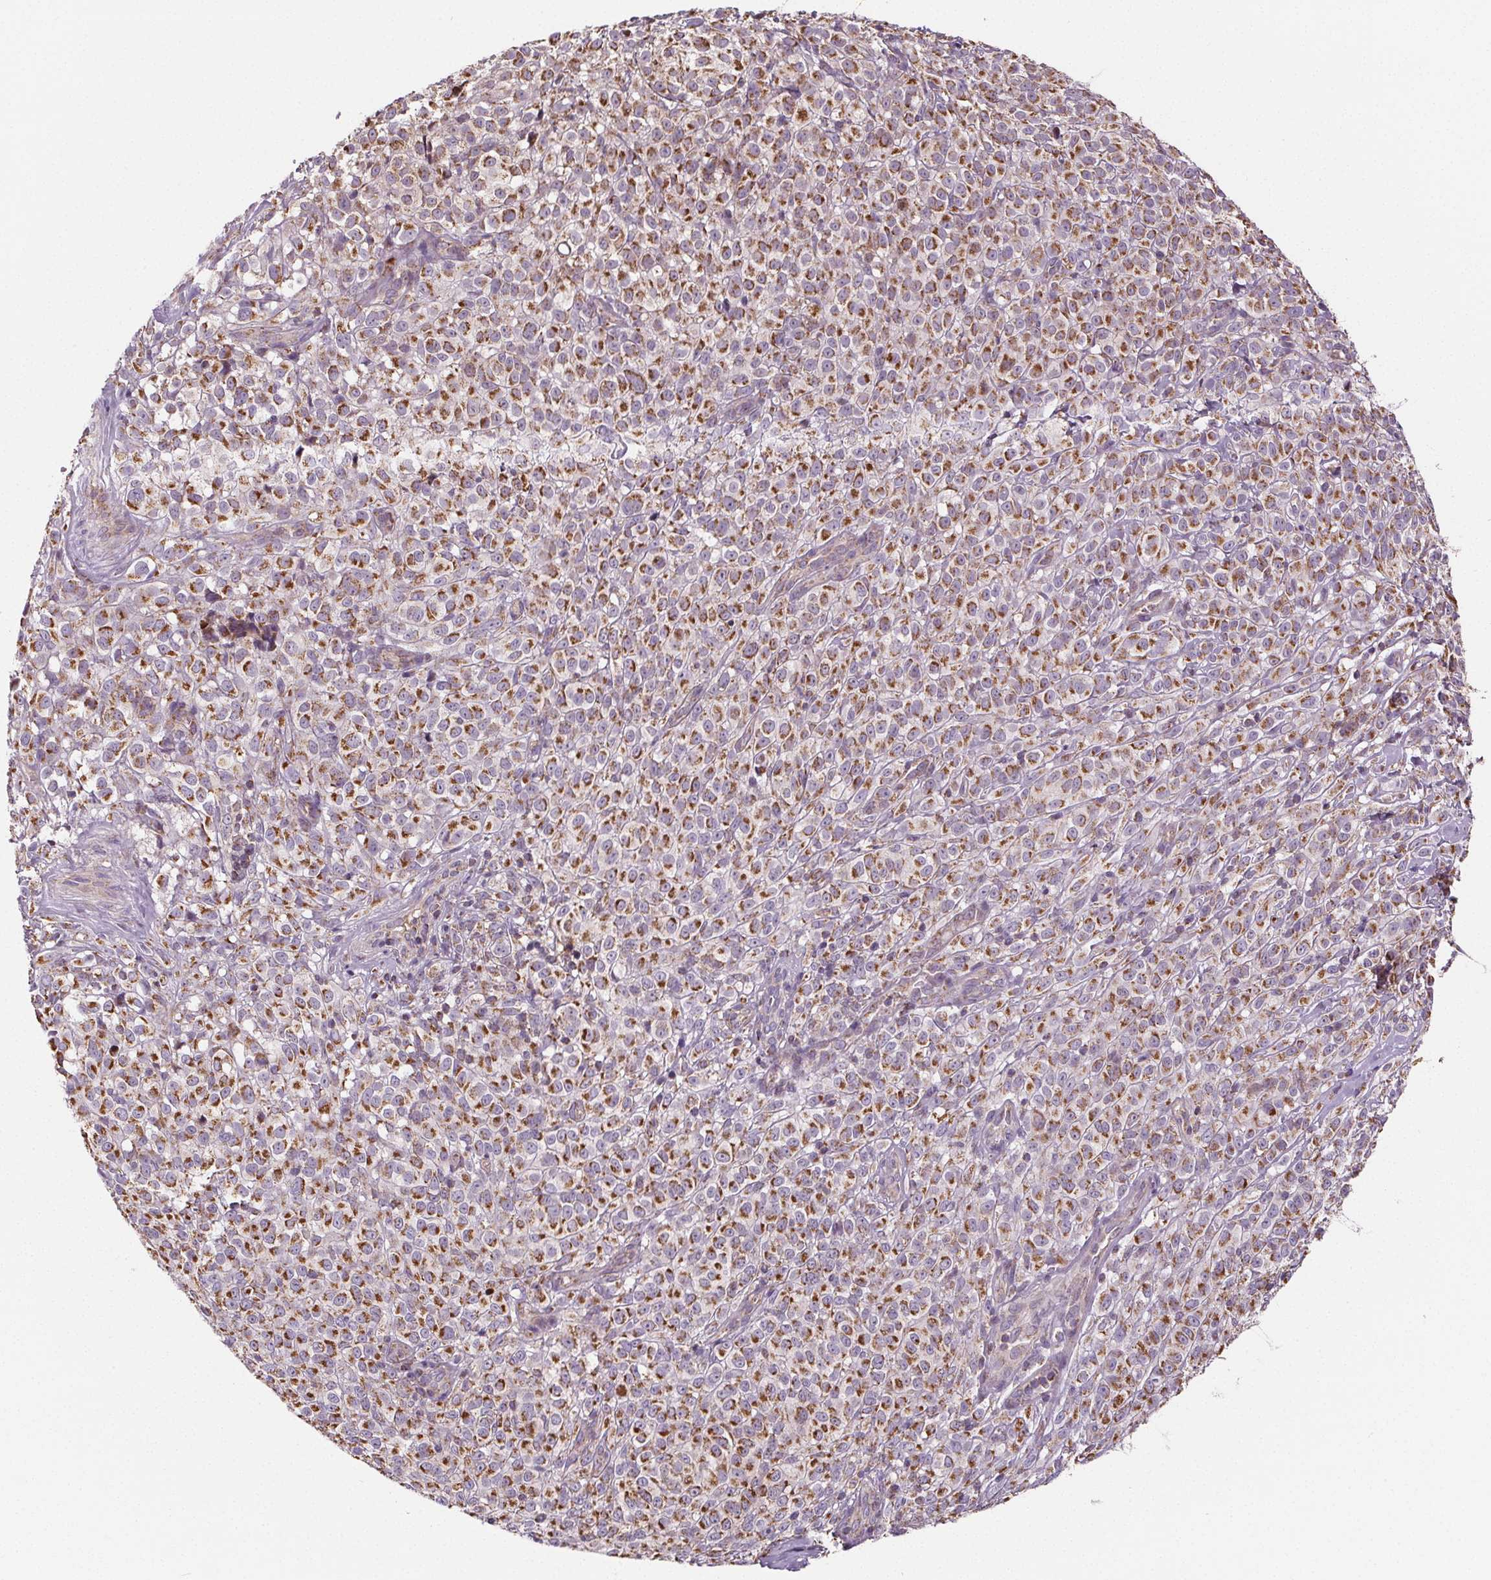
{"staining": {"intensity": "moderate", "quantity": ">75%", "location": "cytoplasmic/membranous"}, "tissue": "melanoma", "cell_type": "Tumor cells", "image_type": "cancer", "snomed": [{"axis": "morphology", "description": "Malignant melanoma, NOS"}, {"axis": "topography", "description": "Skin"}], "caption": "Immunohistochemical staining of human malignant melanoma displays moderate cytoplasmic/membranous protein staining in about >75% of tumor cells.", "gene": "SUCLA2", "patient": {"sex": "male", "age": 85}}